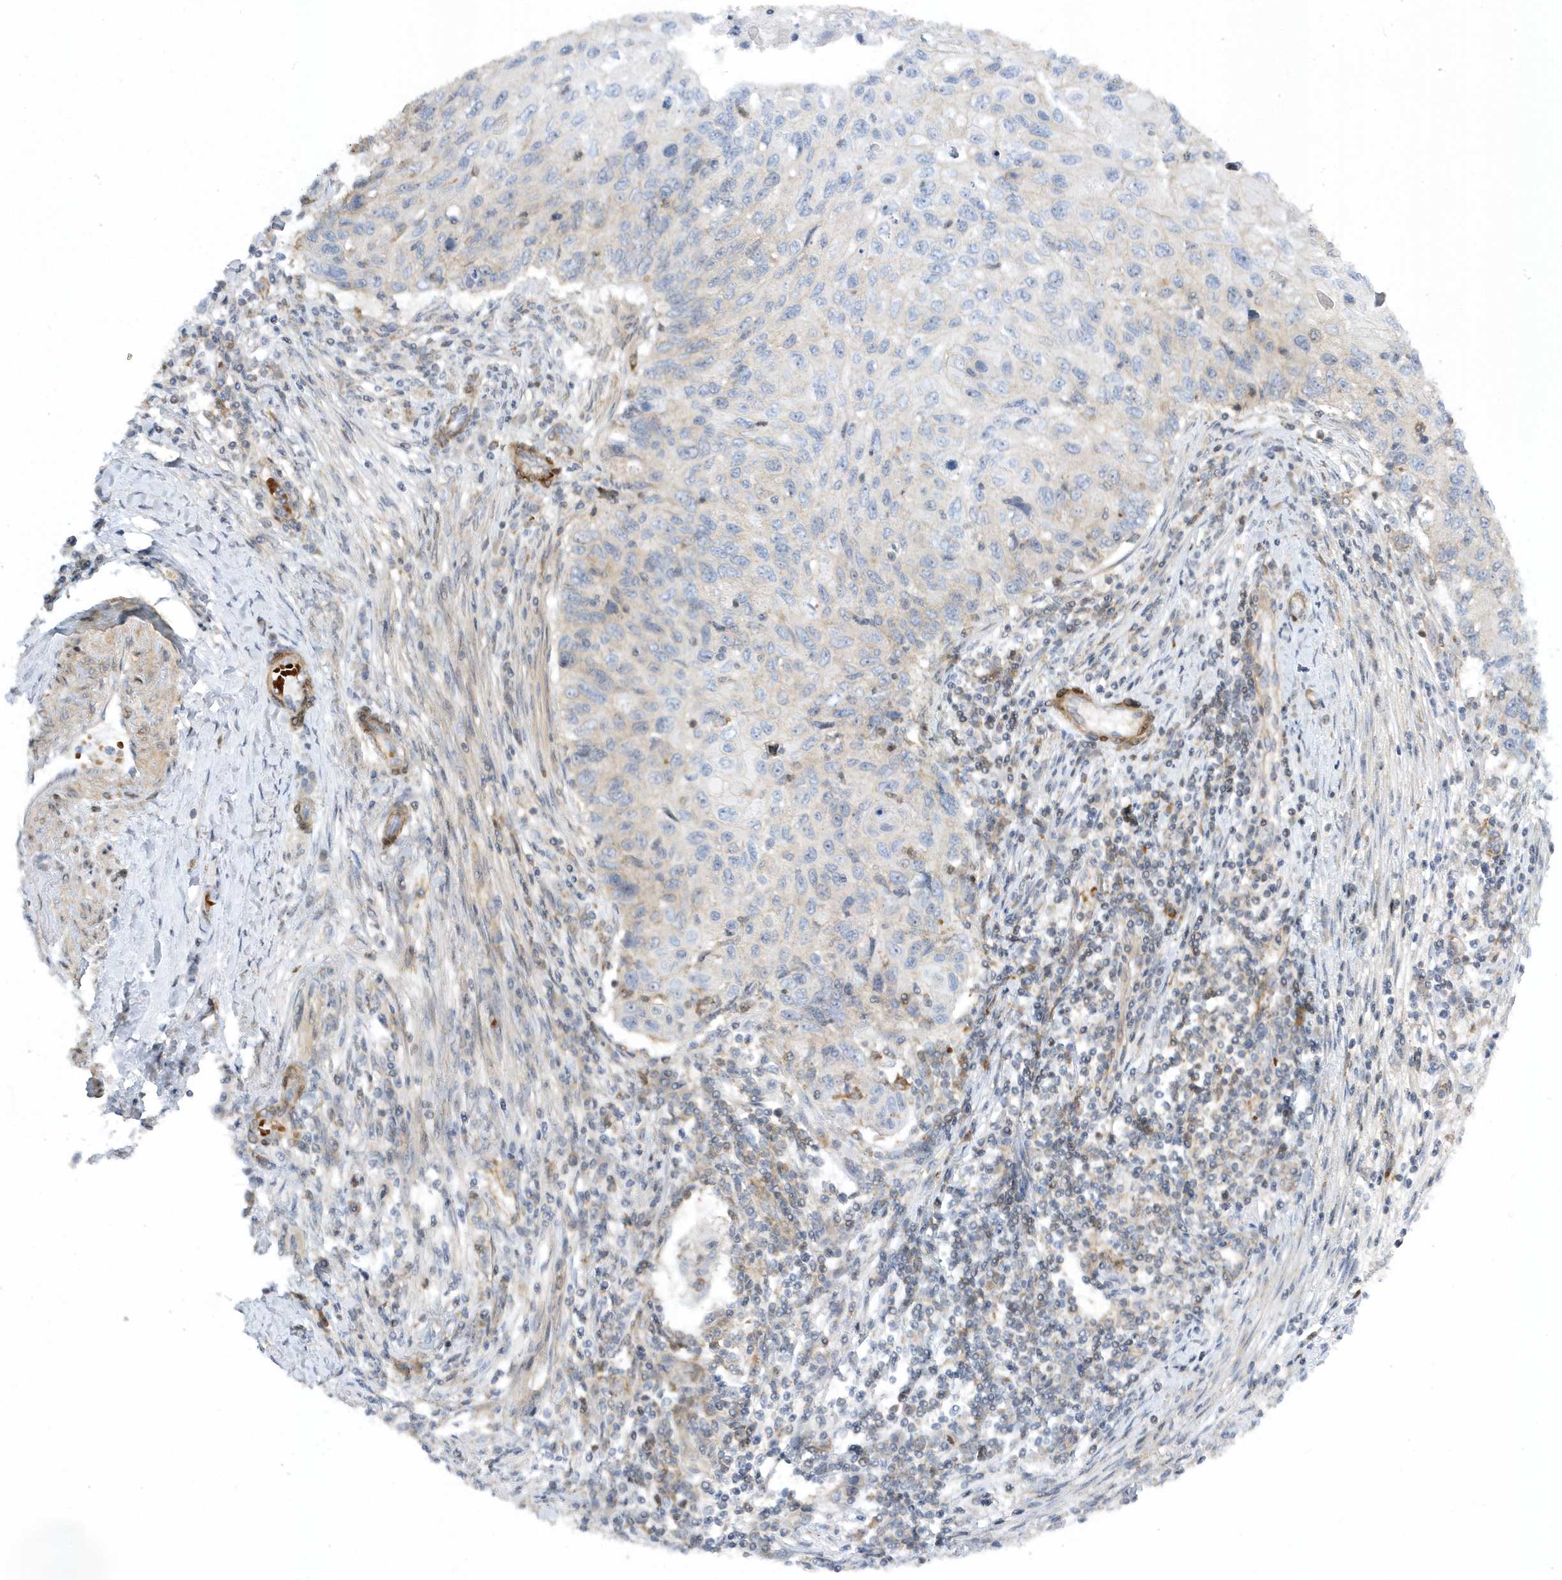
{"staining": {"intensity": "weak", "quantity": "<25%", "location": "cytoplasmic/membranous"}, "tissue": "cervical cancer", "cell_type": "Tumor cells", "image_type": "cancer", "snomed": [{"axis": "morphology", "description": "Squamous cell carcinoma, NOS"}, {"axis": "topography", "description": "Cervix"}], "caption": "Squamous cell carcinoma (cervical) stained for a protein using IHC reveals no positivity tumor cells.", "gene": "MAP7D3", "patient": {"sex": "female", "age": 70}}